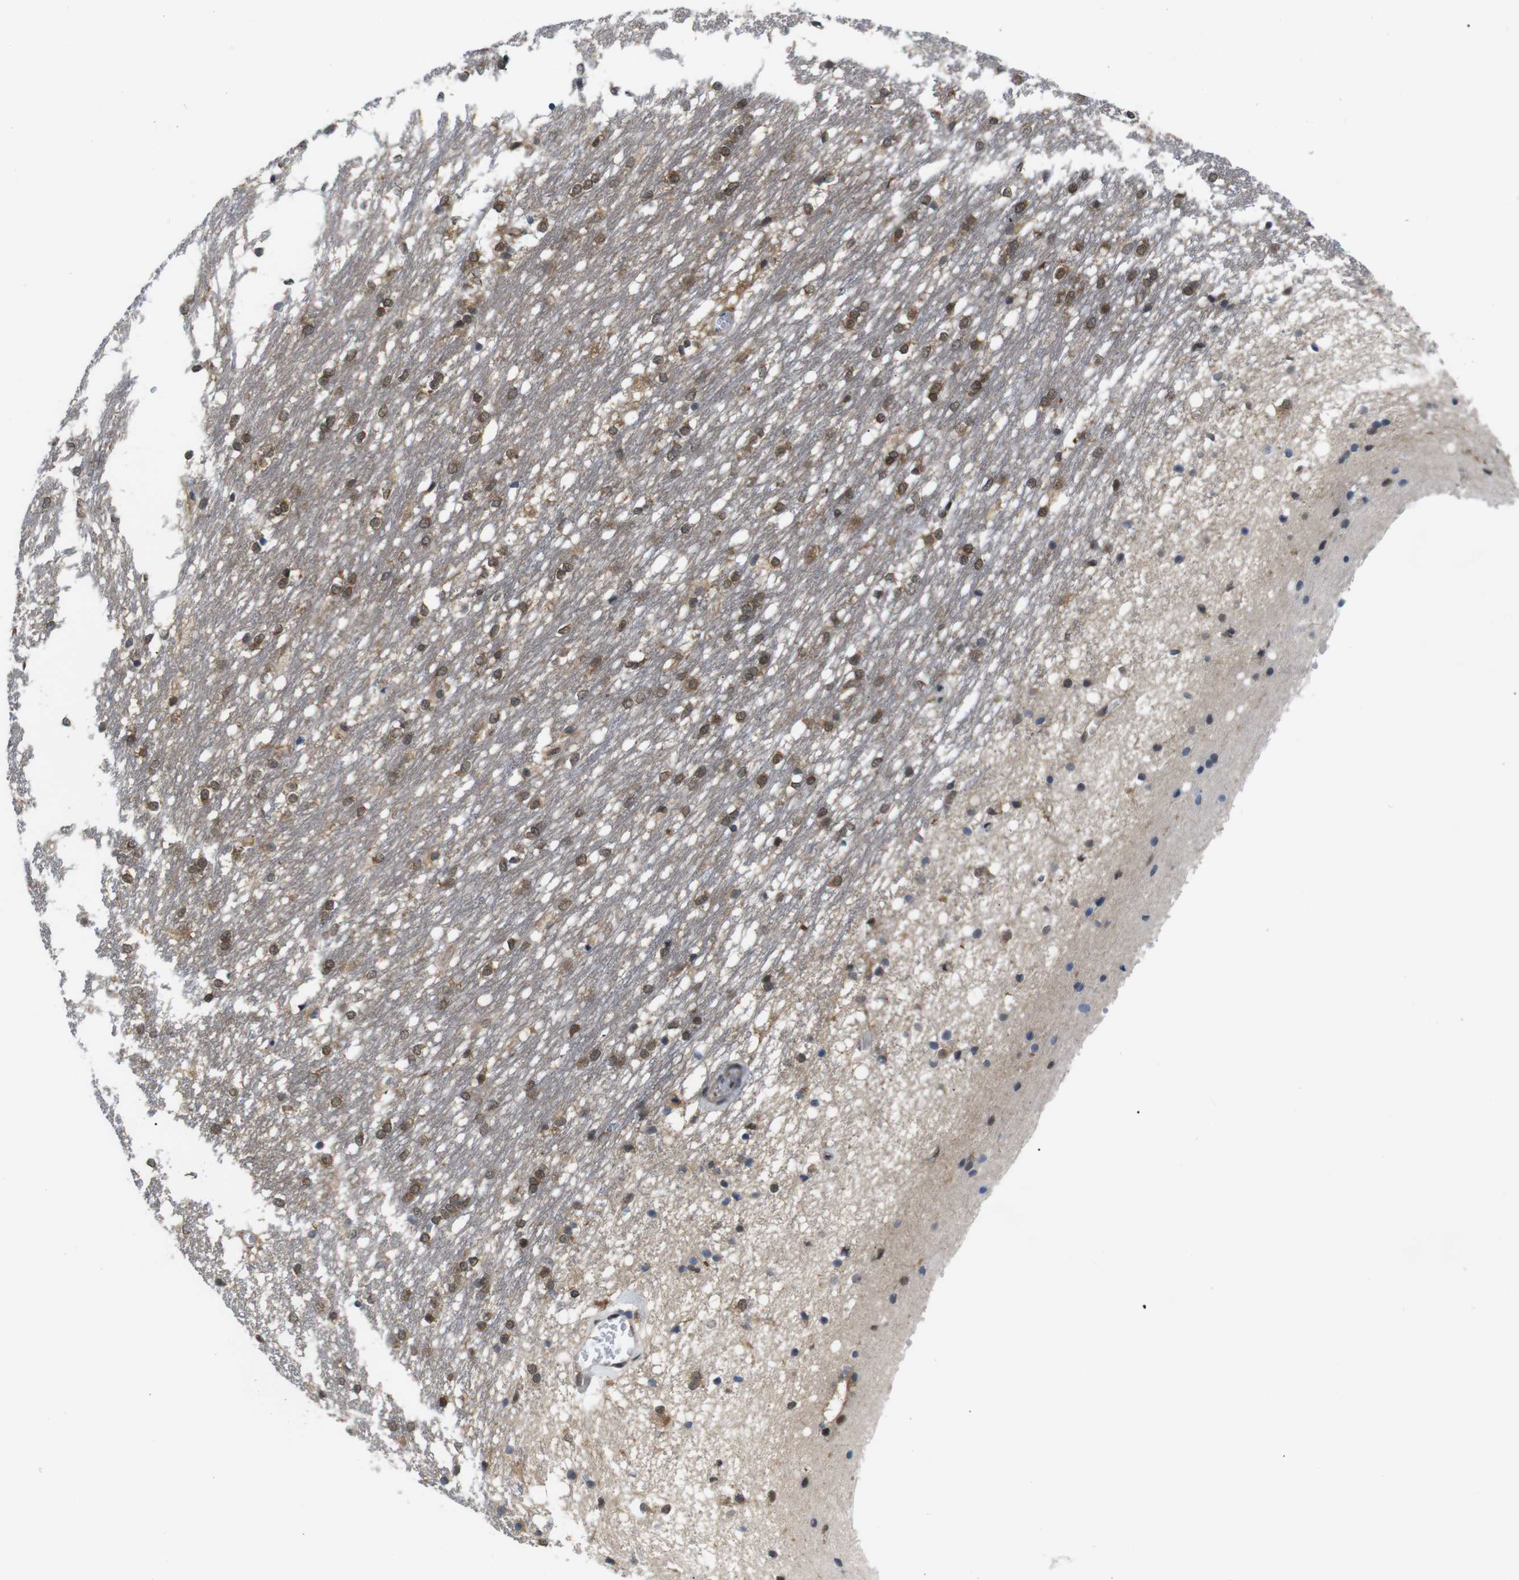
{"staining": {"intensity": "moderate", "quantity": "25%-75%", "location": "cytoplasmic/membranous,nuclear"}, "tissue": "caudate", "cell_type": "Glial cells", "image_type": "normal", "snomed": [{"axis": "morphology", "description": "Normal tissue, NOS"}, {"axis": "topography", "description": "Lateral ventricle wall"}], "caption": "Protein staining of benign caudate displays moderate cytoplasmic/membranous,nuclear positivity in about 25%-75% of glial cells. Nuclei are stained in blue.", "gene": "UBXN1", "patient": {"sex": "female", "age": 19}}